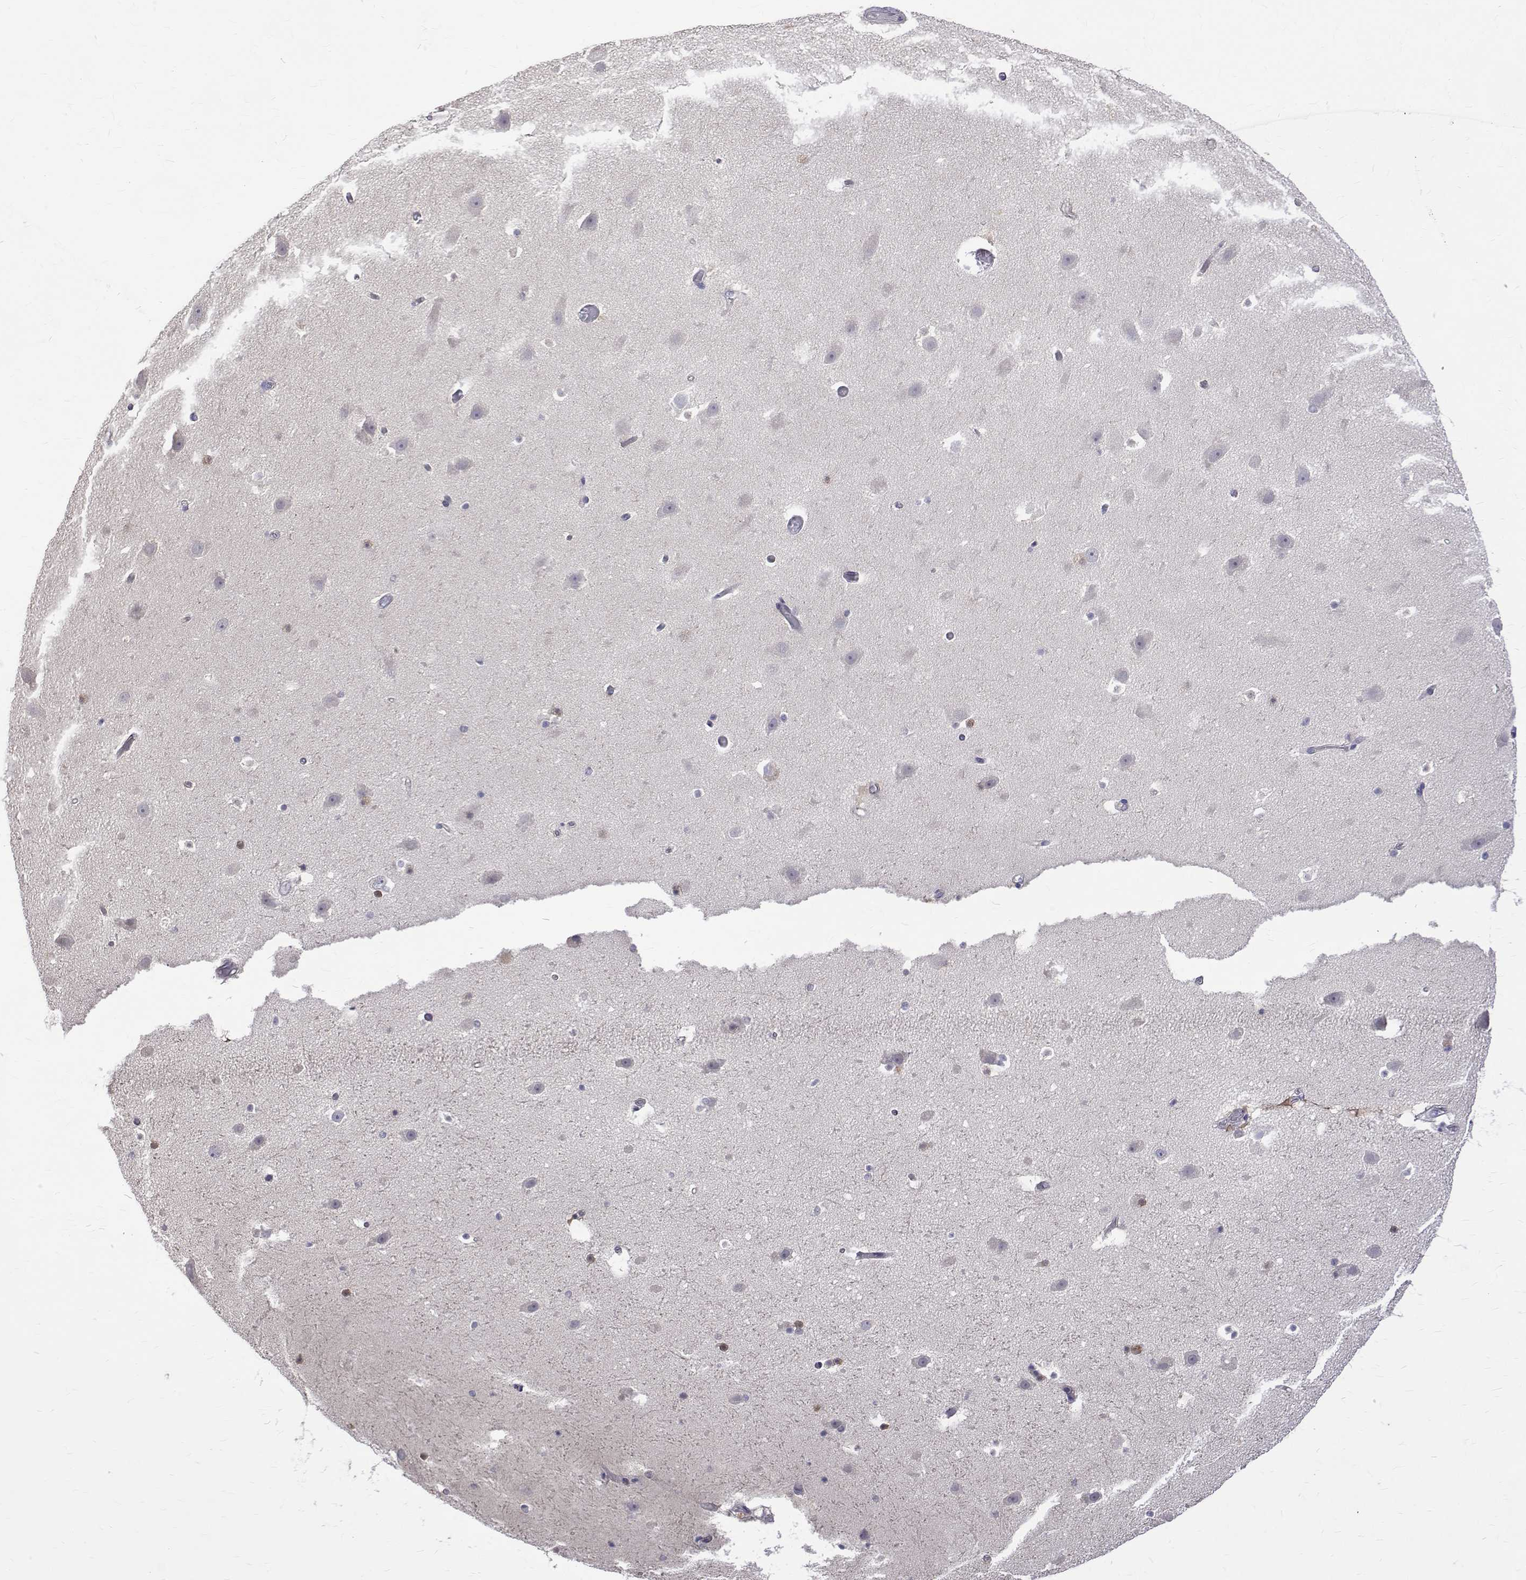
{"staining": {"intensity": "negative", "quantity": "none", "location": "none"}, "tissue": "hippocampus", "cell_type": "Glial cells", "image_type": "normal", "snomed": [{"axis": "morphology", "description": "Normal tissue, NOS"}, {"axis": "topography", "description": "Hippocampus"}], "caption": "Hippocampus was stained to show a protein in brown. There is no significant positivity in glial cells. (Stains: DAB (3,3'-diaminobenzidine) immunohistochemistry with hematoxylin counter stain, Microscopy: brightfield microscopy at high magnification).", "gene": "PADI1", "patient": {"sex": "male", "age": 26}}